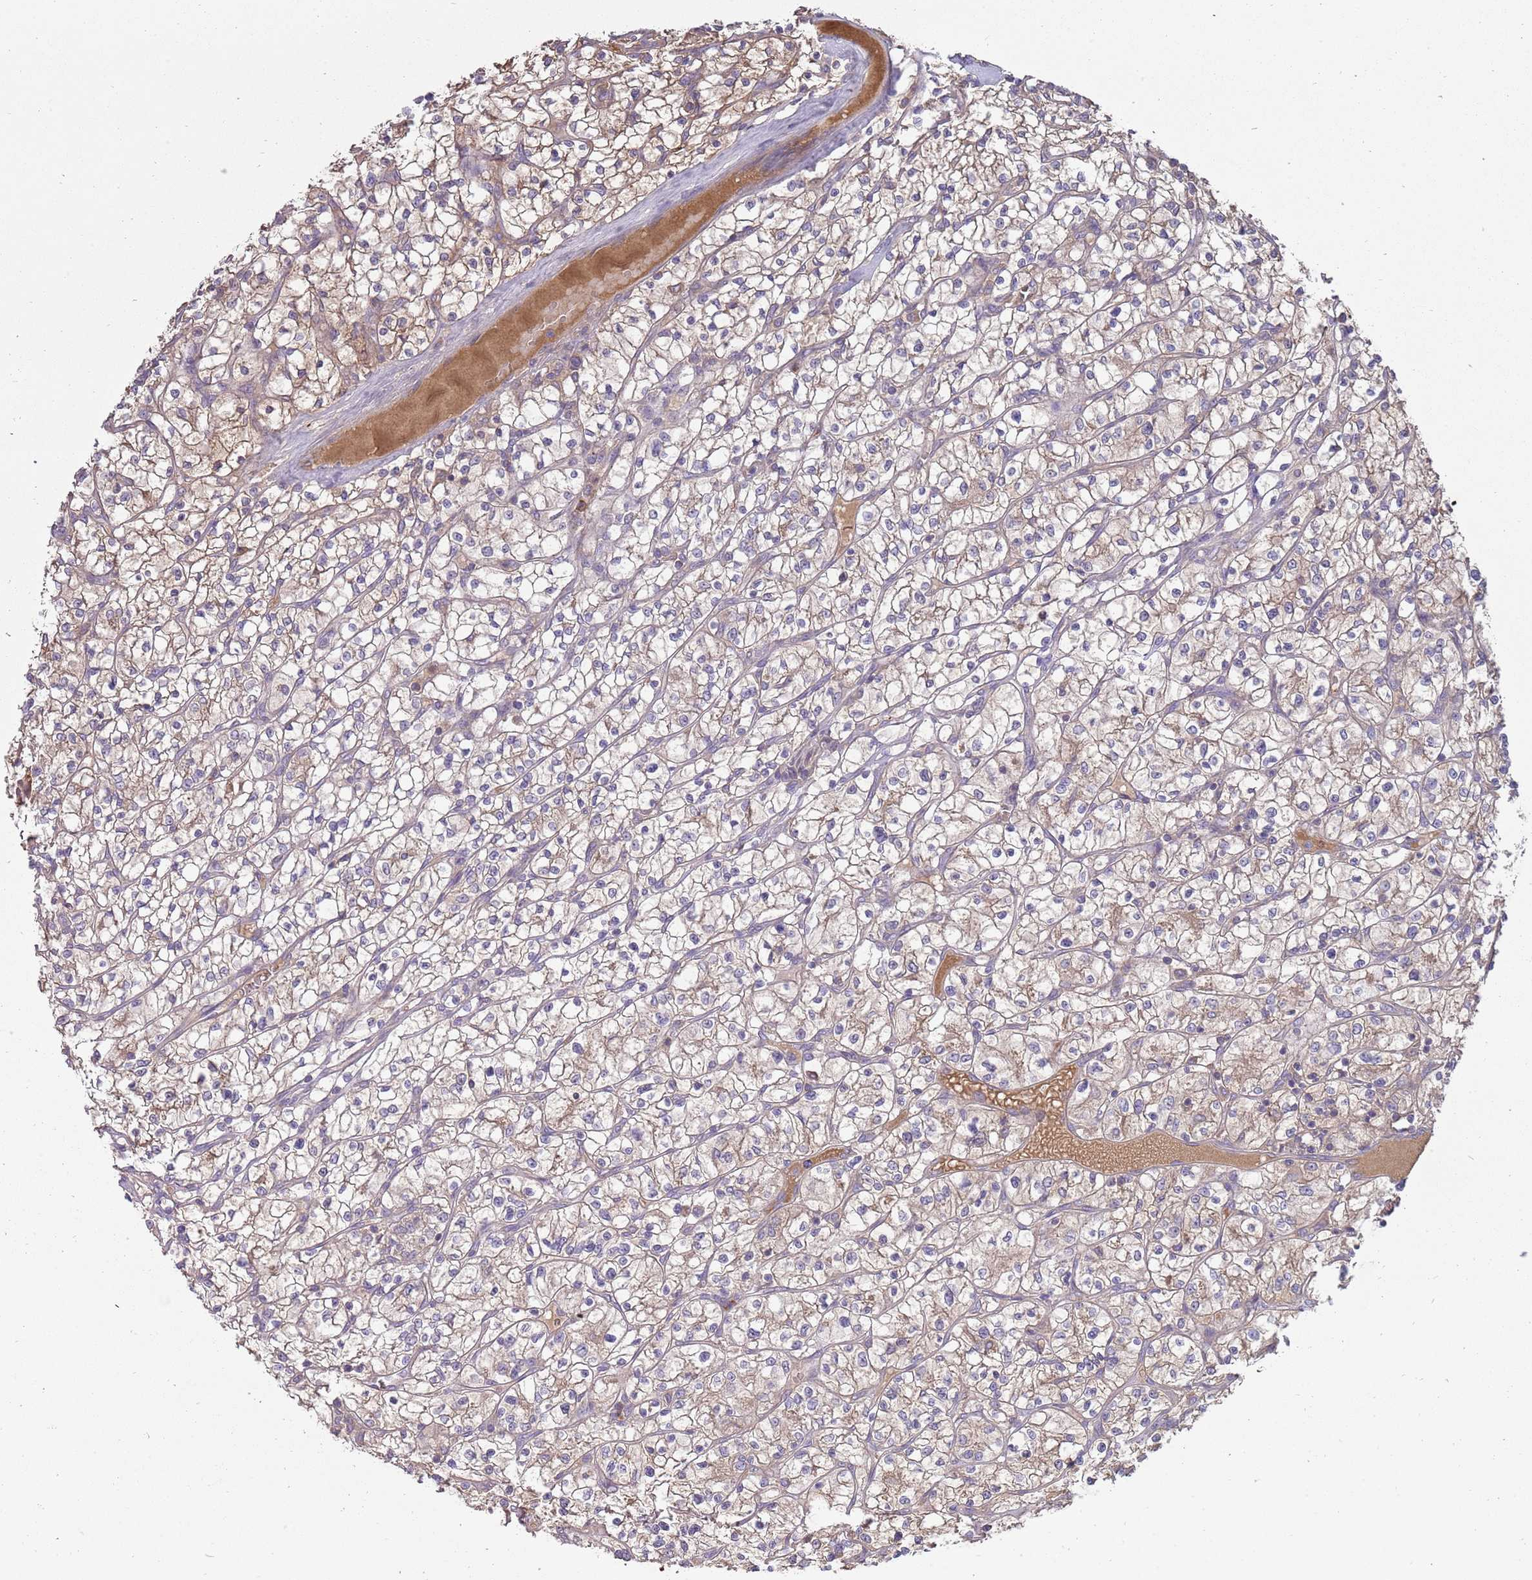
{"staining": {"intensity": "moderate", "quantity": "25%-75%", "location": "cytoplasmic/membranous"}, "tissue": "renal cancer", "cell_type": "Tumor cells", "image_type": "cancer", "snomed": [{"axis": "morphology", "description": "Adenocarcinoma, NOS"}, {"axis": "topography", "description": "Kidney"}], "caption": "Renal adenocarcinoma was stained to show a protein in brown. There is medium levels of moderate cytoplasmic/membranous staining in approximately 25%-75% of tumor cells. The protein of interest is shown in brown color, while the nuclei are stained blue.", "gene": "NBPF6", "patient": {"sex": "female", "age": 64}}